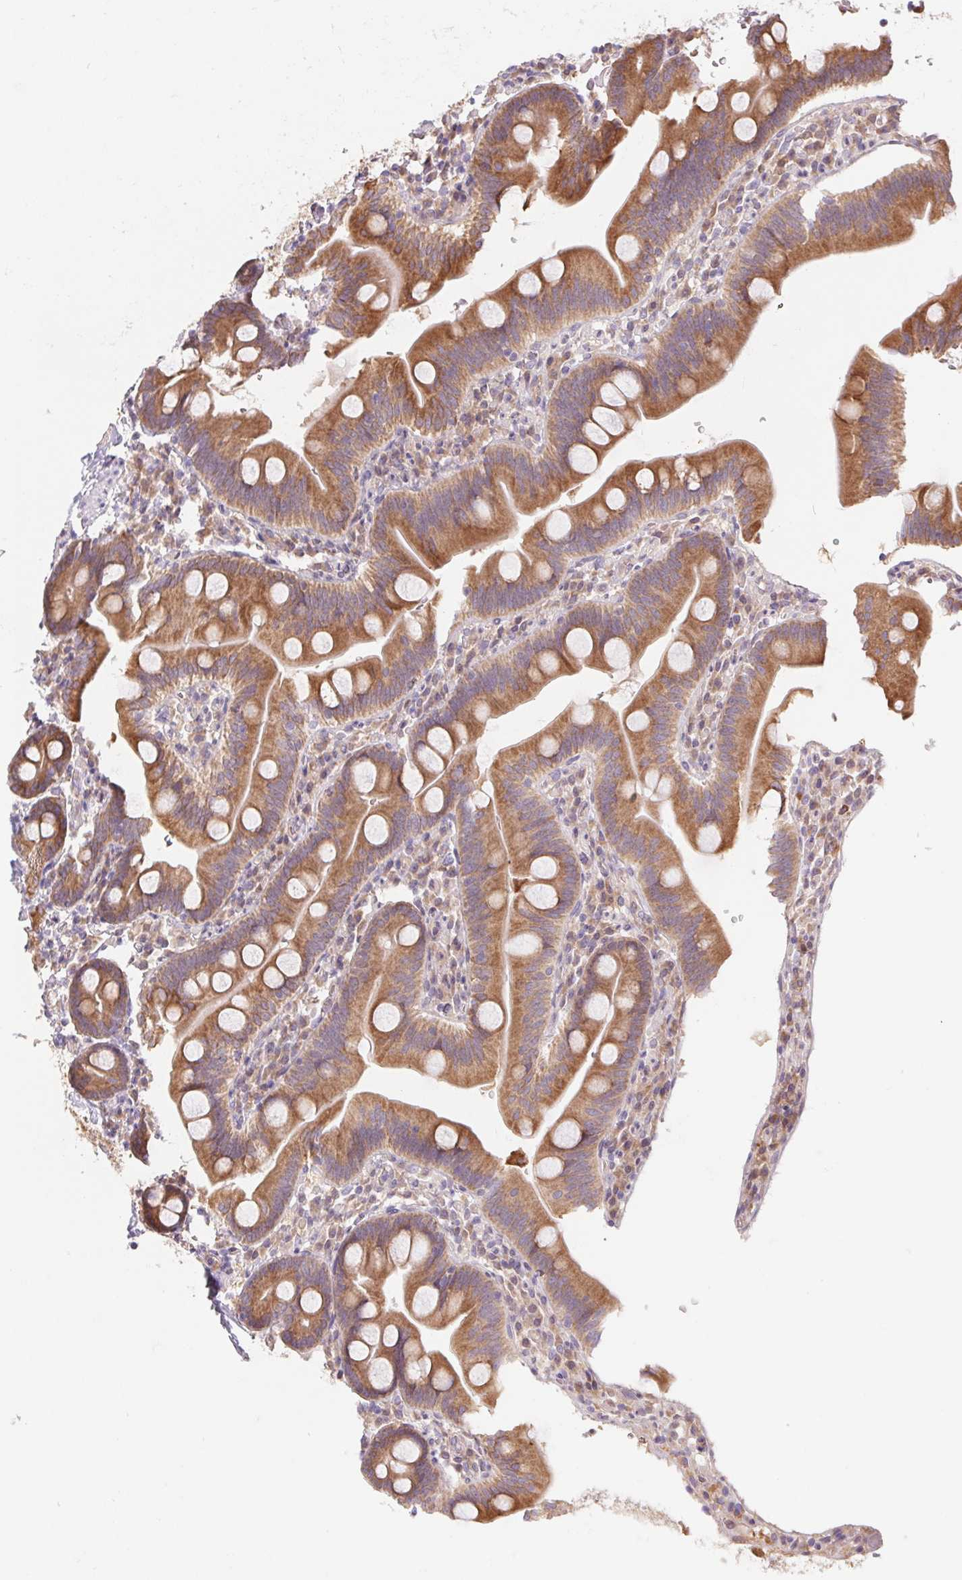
{"staining": {"intensity": "moderate", "quantity": ">75%", "location": "cytoplasmic/membranous"}, "tissue": "duodenum", "cell_type": "Glandular cells", "image_type": "normal", "snomed": [{"axis": "morphology", "description": "Normal tissue, NOS"}, {"axis": "topography", "description": "Pancreas"}, {"axis": "topography", "description": "Duodenum"}], "caption": "High-power microscopy captured an immunohistochemistry histopathology image of unremarkable duodenum, revealing moderate cytoplasmic/membranous staining in about >75% of glandular cells. The staining was performed using DAB to visualize the protein expression in brown, while the nuclei were stained in blue with hematoxylin (Magnification: 20x).", "gene": "RRM1", "patient": {"sex": "male", "age": 59}}